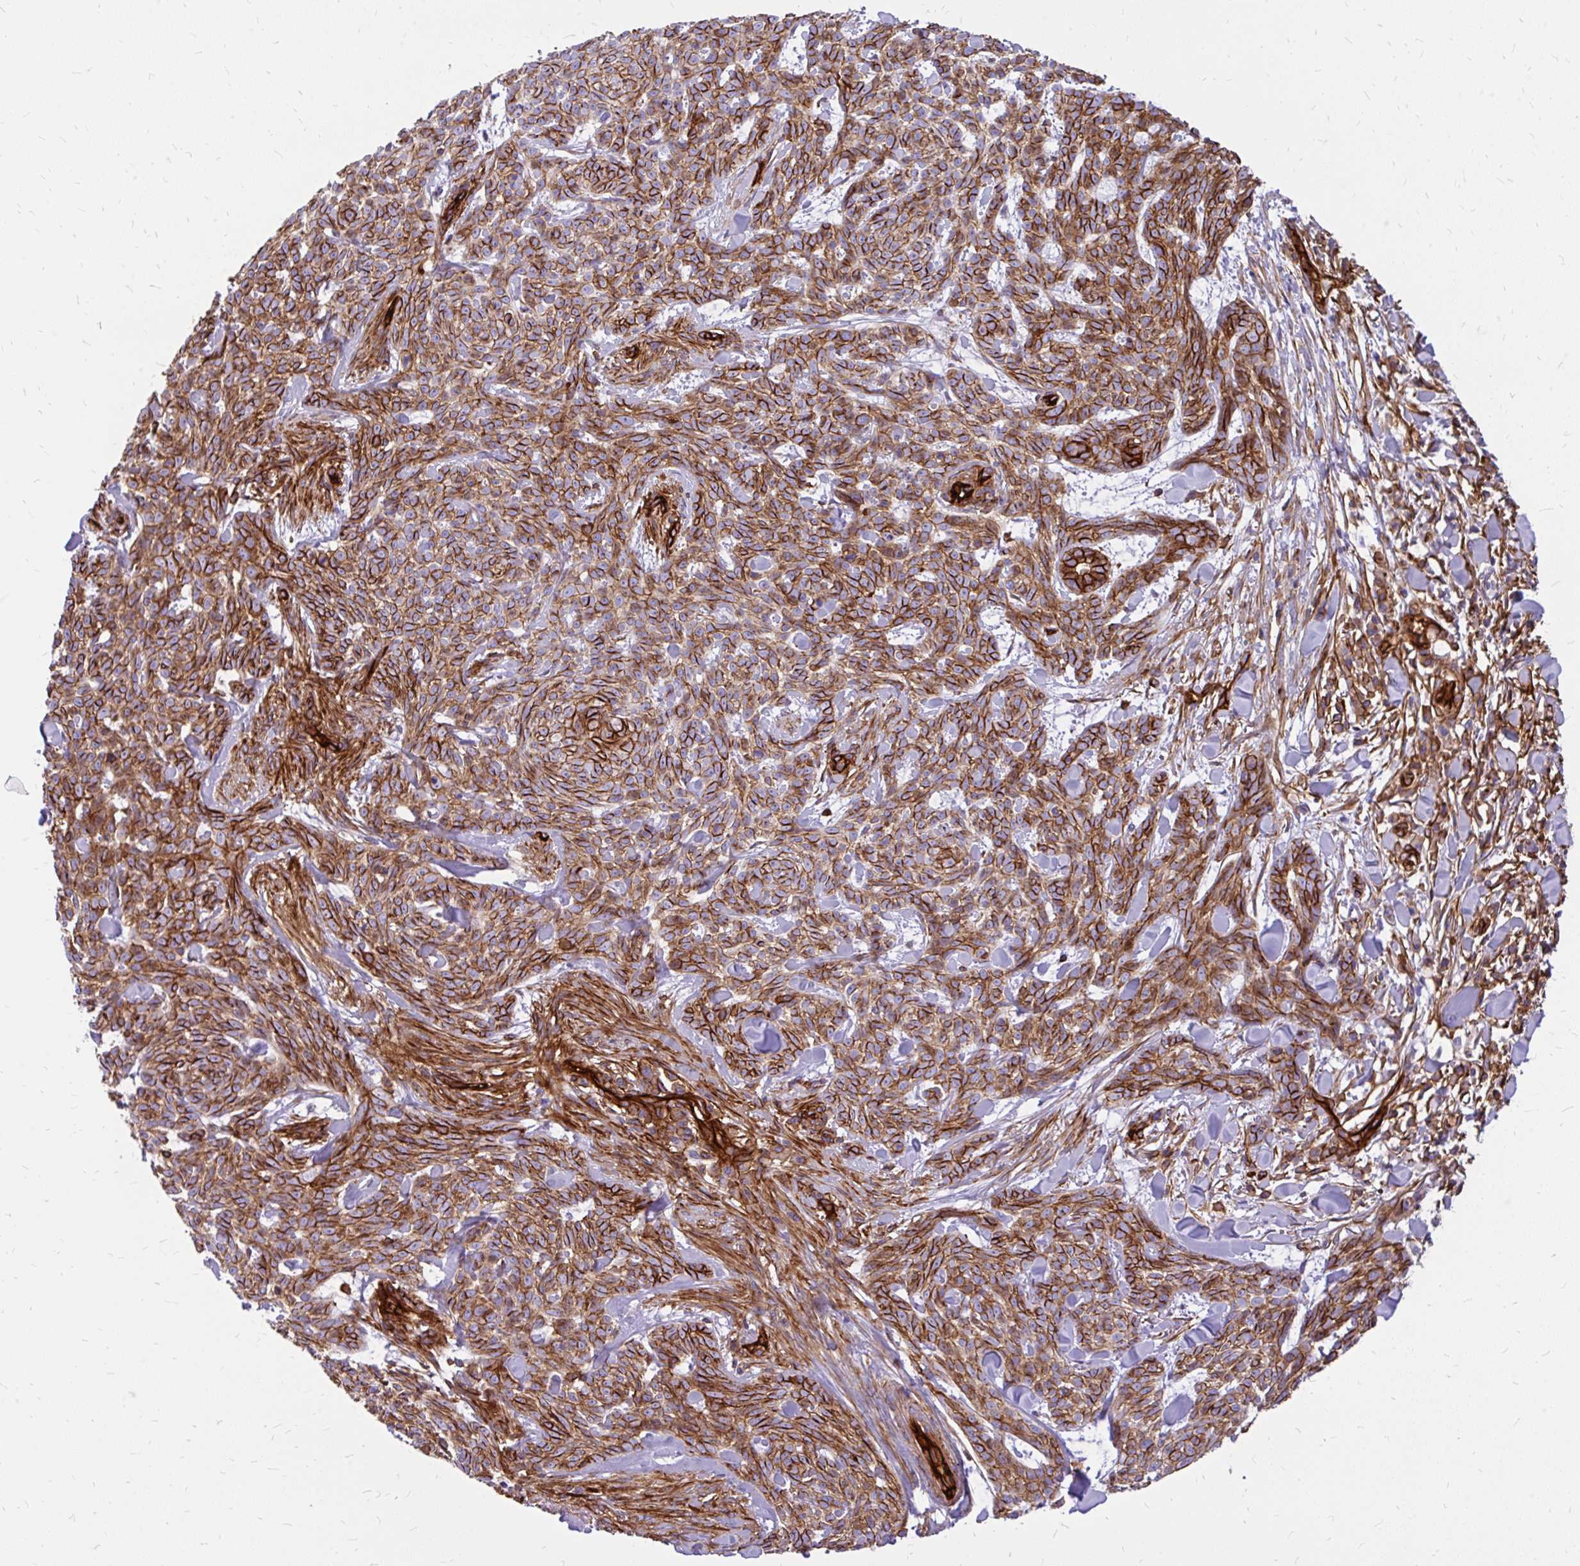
{"staining": {"intensity": "strong", "quantity": ">75%", "location": "cytoplasmic/membranous"}, "tissue": "skin cancer", "cell_type": "Tumor cells", "image_type": "cancer", "snomed": [{"axis": "morphology", "description": "Basal cell carcinoma"}, {"axis": "topography", "description": "Skin"}], "caption": "Human skin basal cell carcinoma stained with a protein marker shows strong staining in tumor cells.", "gene": "MAP1LC3B", "patient": {"sex": "female", "age": 93}}